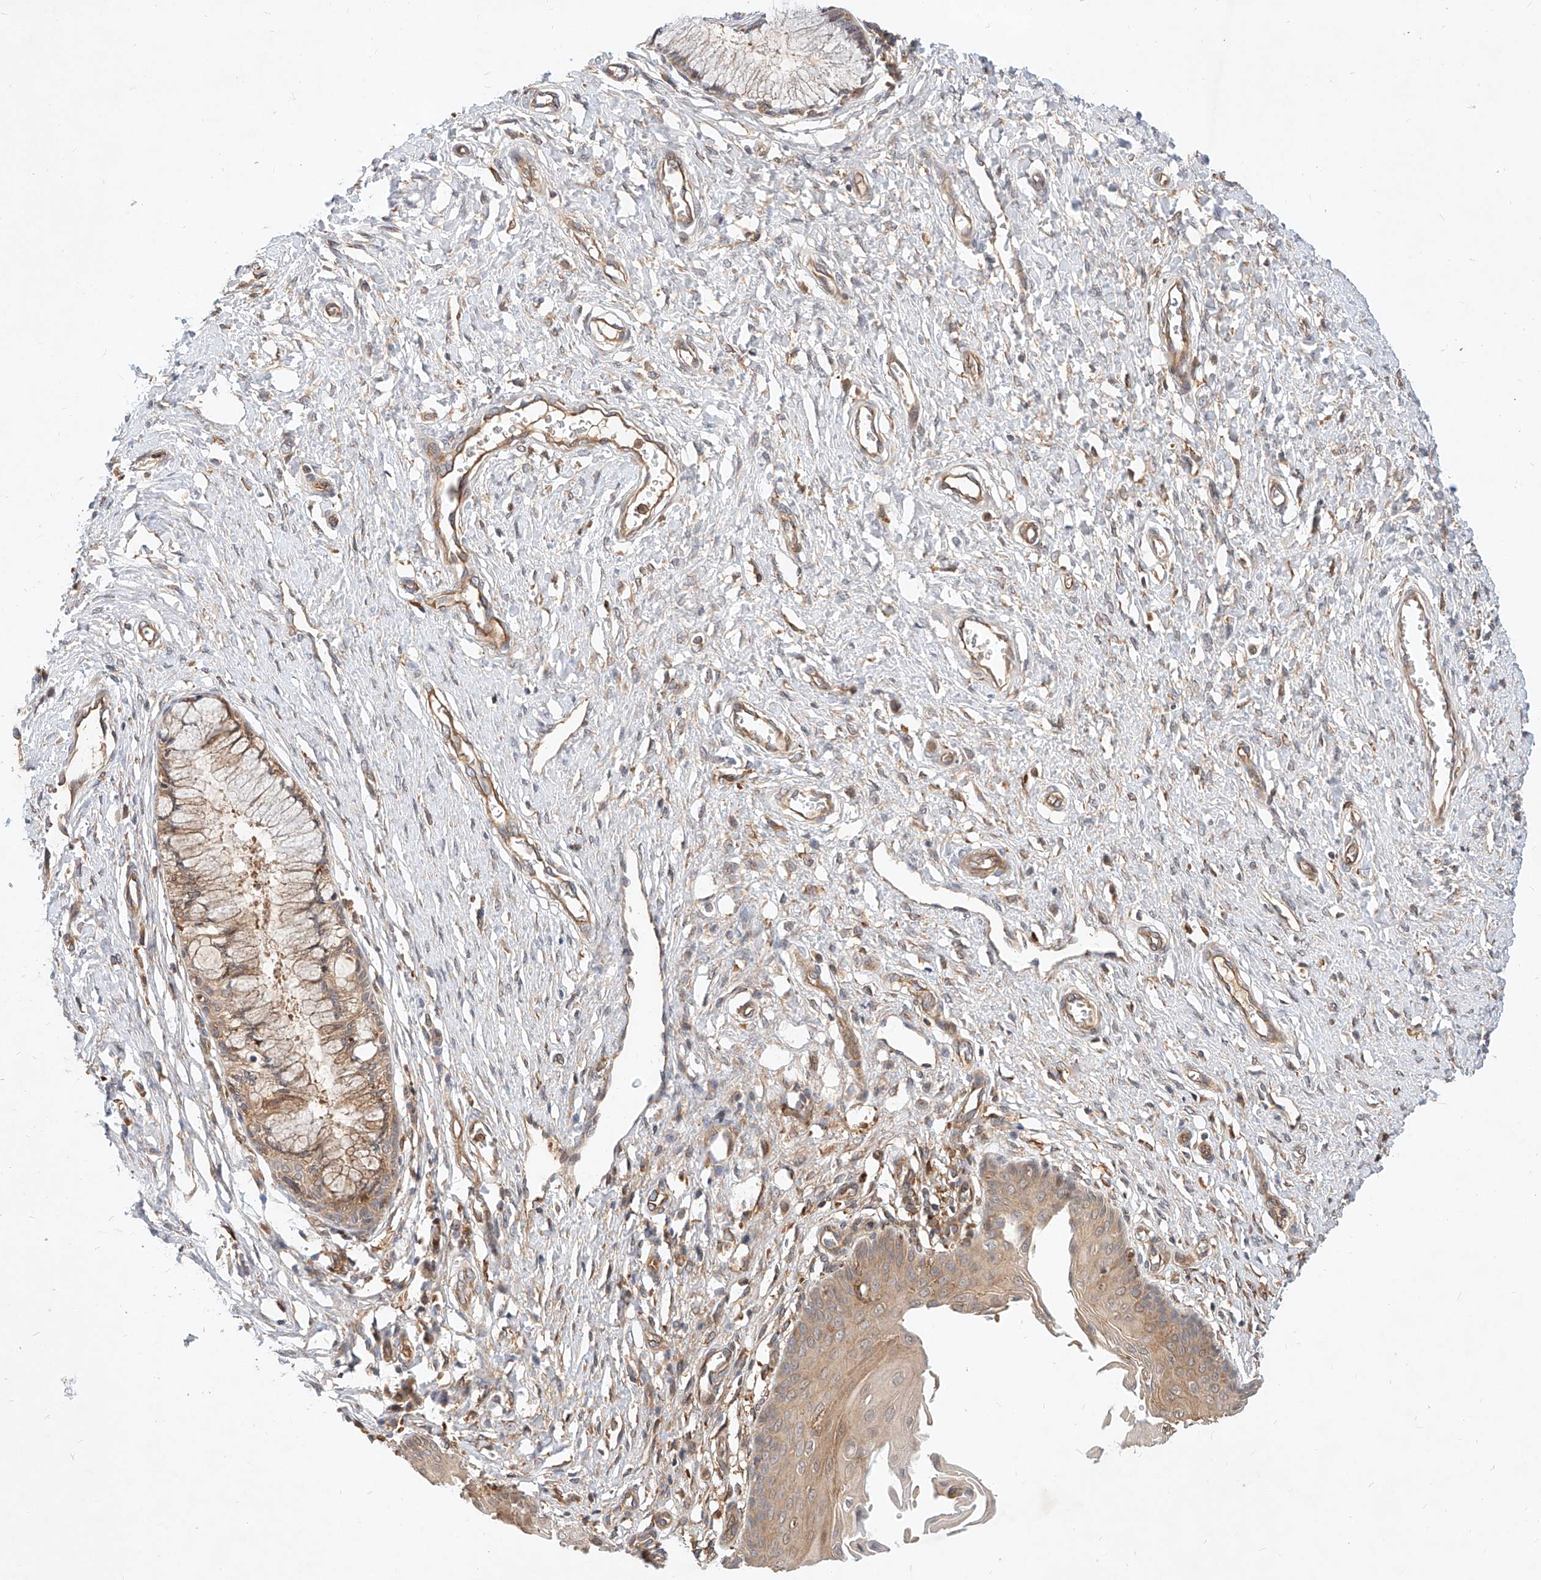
{"staining": {"intensity": "weak", "quantity": "25%-75%", "location": "cytoplasmic/membranous"}, "tissue": "cervix", "cell_type": "Glandular cells", "image_type": "normal", "snomed": [{"axis": "morphology", "description": "Normal tissue, NOS"}, {"axis": "topography", "description": "Cervix"}], "caption": "Immunohistochemical staining of benign cervix reveals weak cytoplasmic/membranous protein expression in approximately 25%-75% of glandular cells. Using DAB (3,3'-diaminobenzidine) (brown) and hematoxylin (blue) stains, captured at high magnification using brightfield microscopy.", "gene": "NFAM1", "patient": {"sex": "female", "age": 55}}